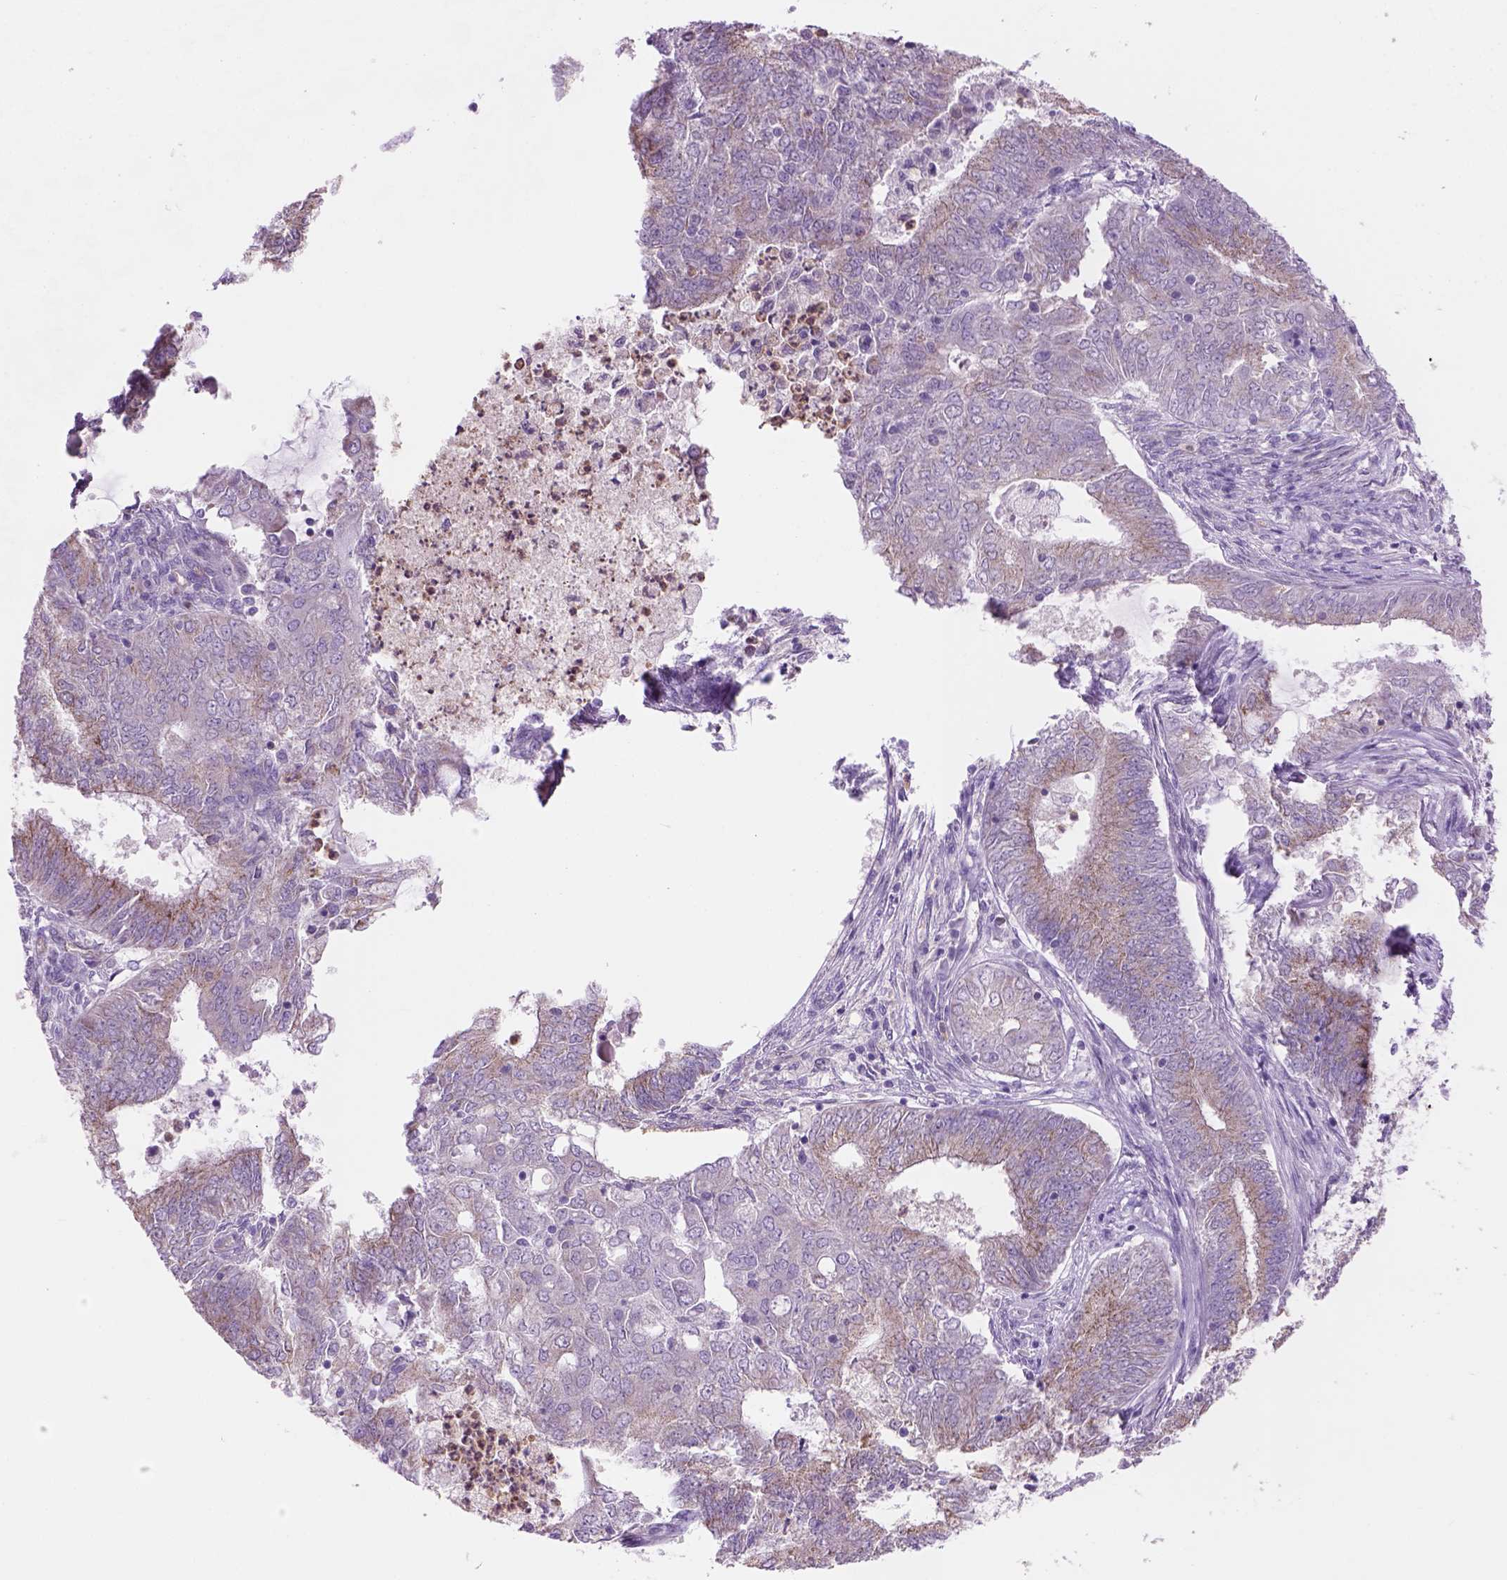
{"staining": {"intensity": "weak", "quantity": "25%-75%", "location": "cytoplasmic/membranous"}, "tissue": "endometrial cancer", "cell_type": "Tumor cells", "image_type": "cancer", "snomed": [{"axis": "morphology", "description": "Adenocarcinoma, NOS"}, {"axis": "topography", "description": "Endometrium"}], "caption": "A photomicrograph of human endometrial adenocarcinoma stained for a protein exhibits weak cytoplasmic/membranous brown staining in tumor cells.", "gene": "CD84", "patient": {"sex": "female", "age": 62}}